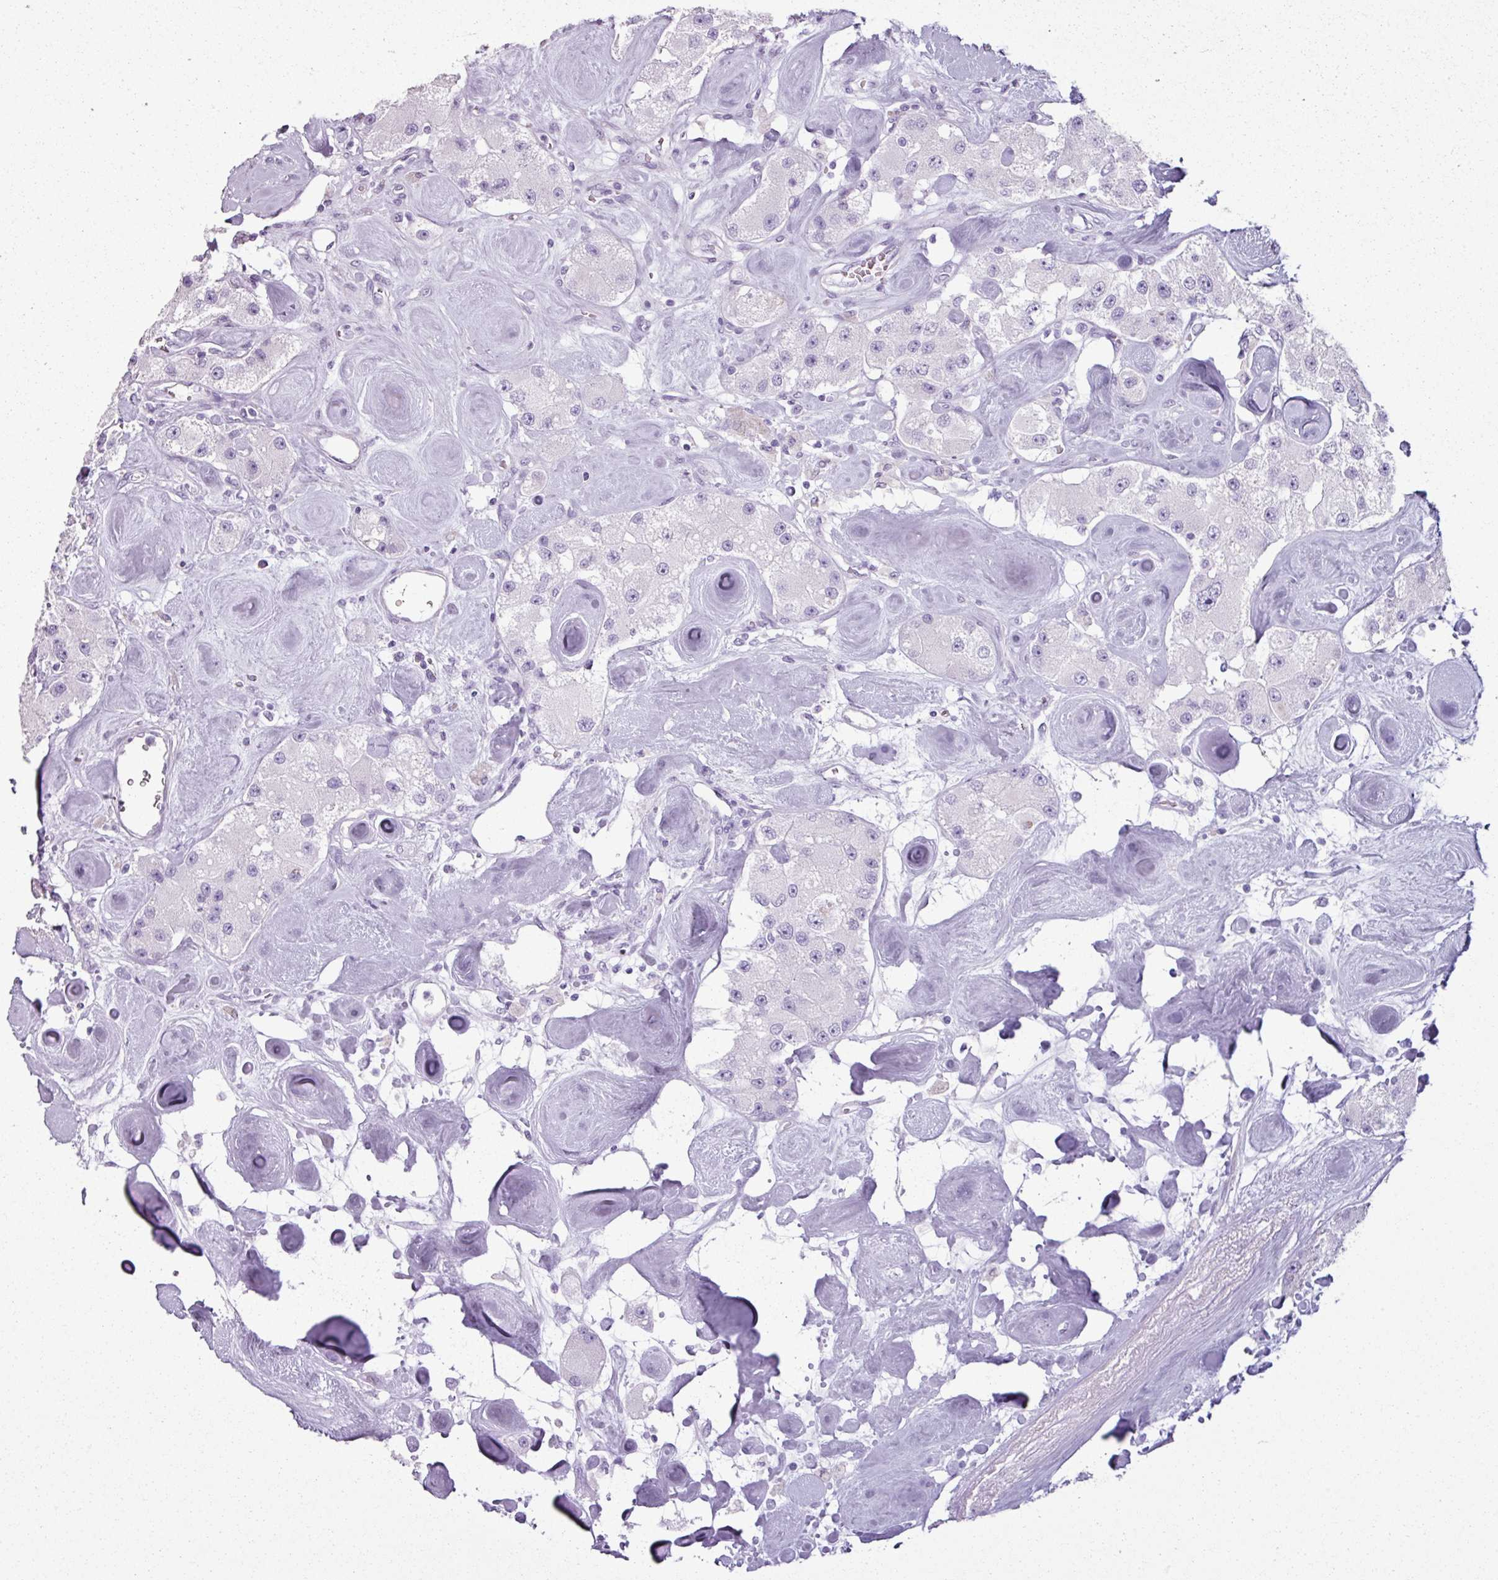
{"staining": {"intensity": "negative", "quantity": "none", "location": "none"}, "tissue": "carcinoid", "cell_type": "Tumor cells", "image_type": "cancer", "snomed": [{"axis": "morphology", "description": "Carcinoid, malignant, NOS"}, {"axis": "topography", "description": "Pancreas"}], "caption": "IHC image of neoplastic tissue: human carcinoid (malignant) stained with DAB (3,3'-diaminobenzidine) shows no significant protein expression in tumor cells.", "gene": "SCT", "patient": {"sex": "male", "age": 41}}